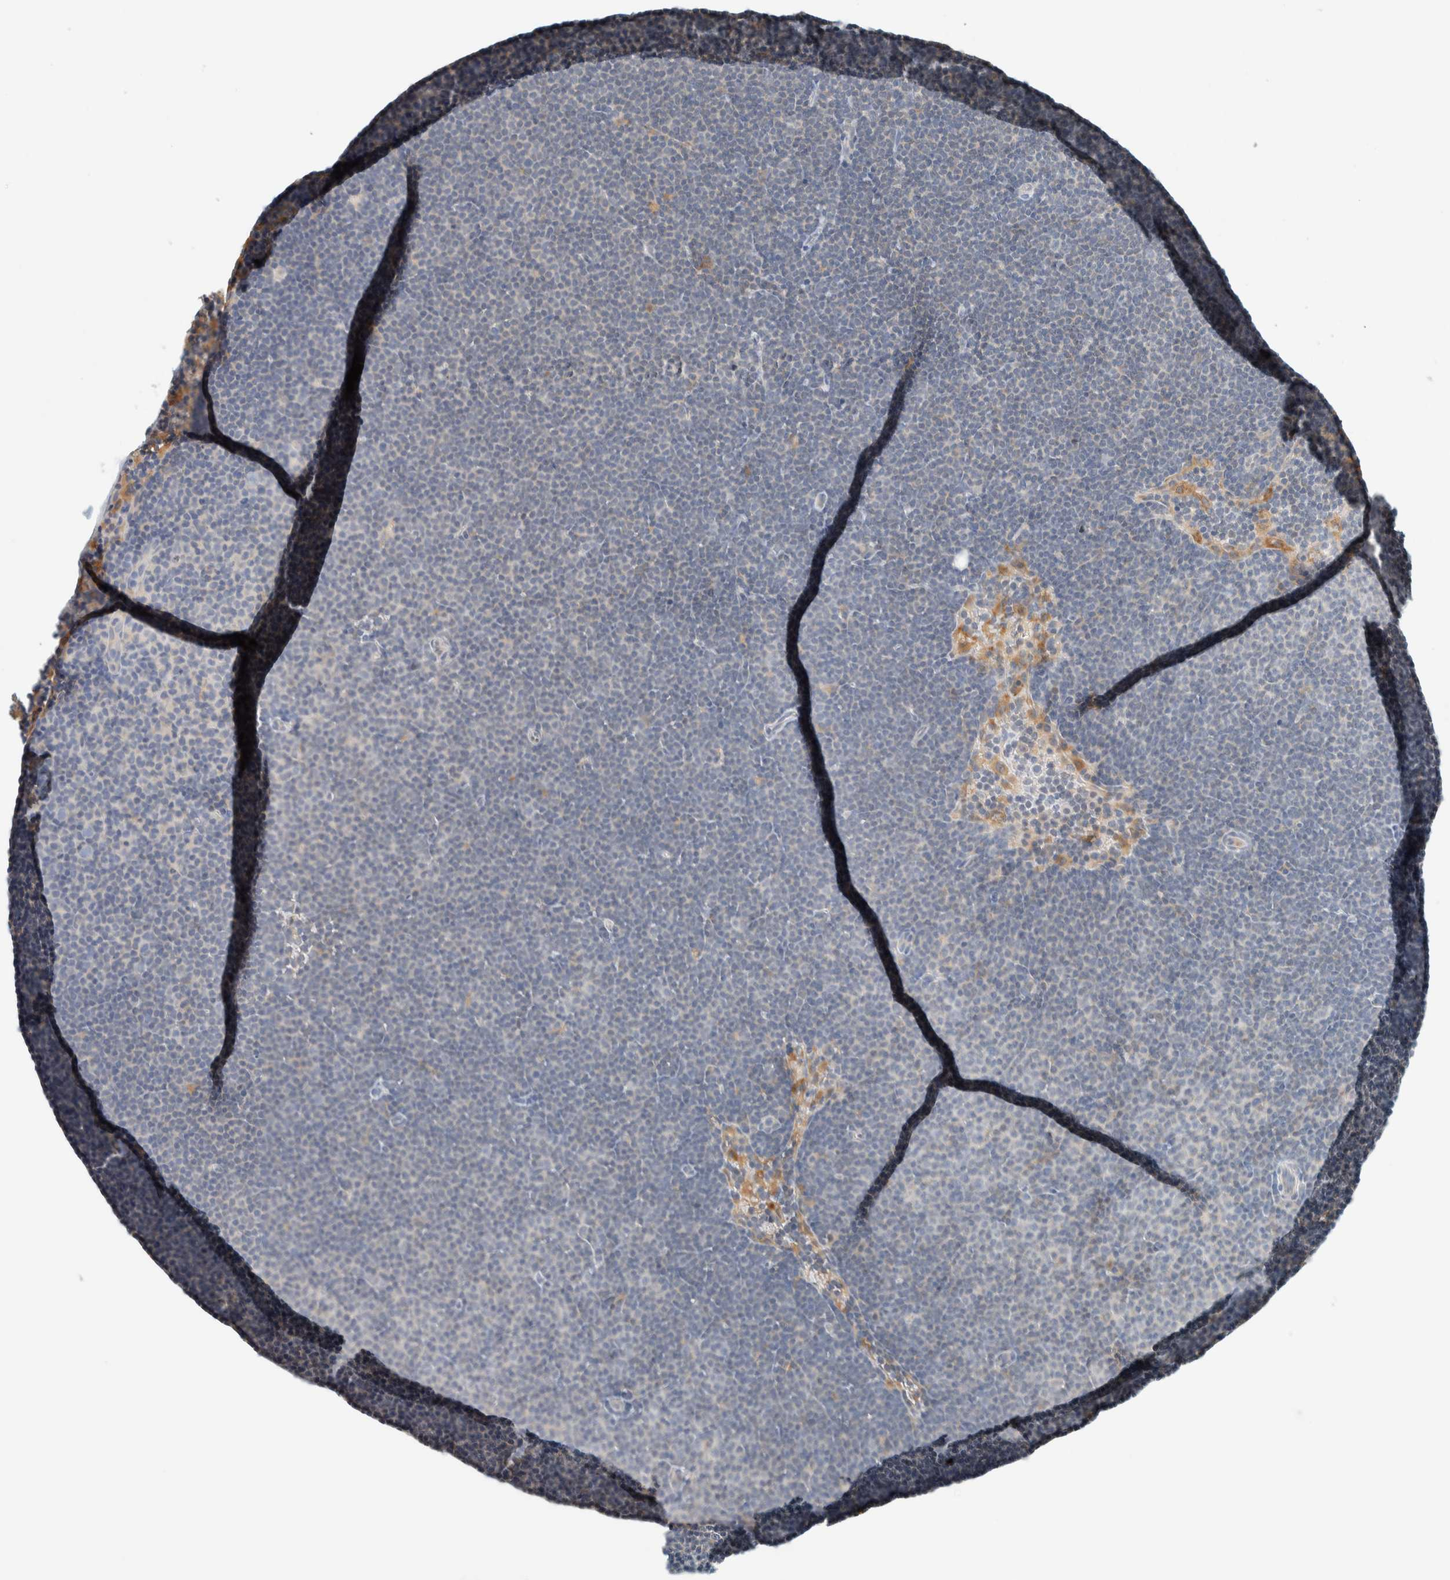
{"staining": {"intensity": "negative", "quantity": "none", "location": "none"}, "tissue": "lymphoma", "cell_type": "Tumor cells", "image_type": "cancer", "snomed": [{"axis": "morphology", "description": "Malignant lymphoma, non-Hodgkin's type, Low grade"}, {"axis": "topography", "description": "Lymph node"}], "caption": "IHC photomicrograph of lymphoma stained for a protein (brown), which shows no staining in tumor cells.", "gene": "SUMF2", "patient": {"sex": "female", "age": 53}}